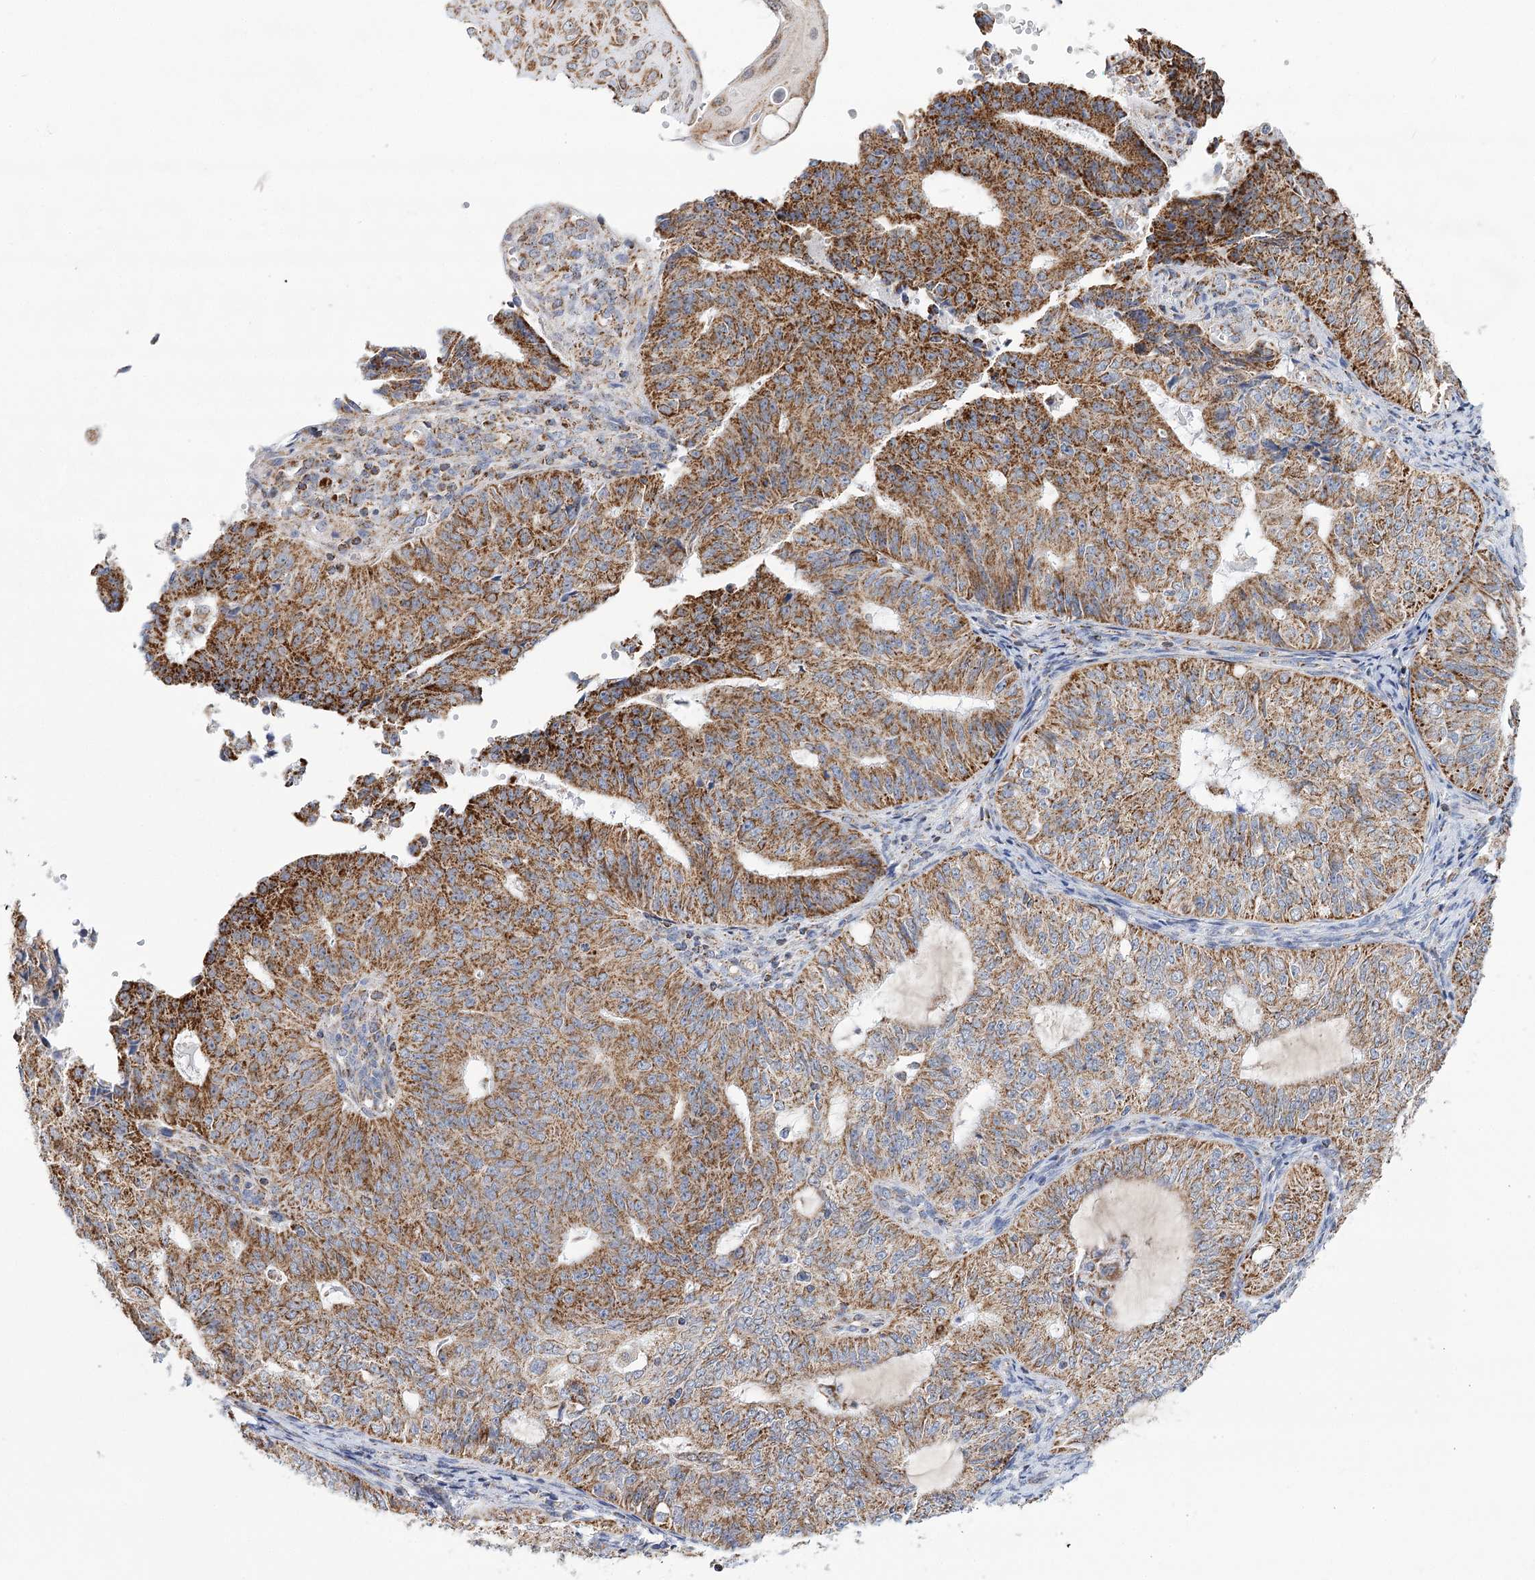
{"staining": {"intensity": "strong", "quantity": ">75%", "location": "cytoplasmic/membranous"}, "tissue": "endometrial cancer", "cell_type": "Tumor cells", "image_type": "cancer", "snomed": [{"axis": "morphology", "description": "Adenocarcinoma, NOS"}, {"axis": "topography", "description": "Endometrium"}], "caption": "Endometrial cancer stained with DAB (3,3'-diaminobenzidine) immunohistochemistry displays high levels of strong cytoplasmic/membranous expression in about >75% of tumor cells.", "gene": "LSS", "patient": {"sex": "female", "age": 32}}